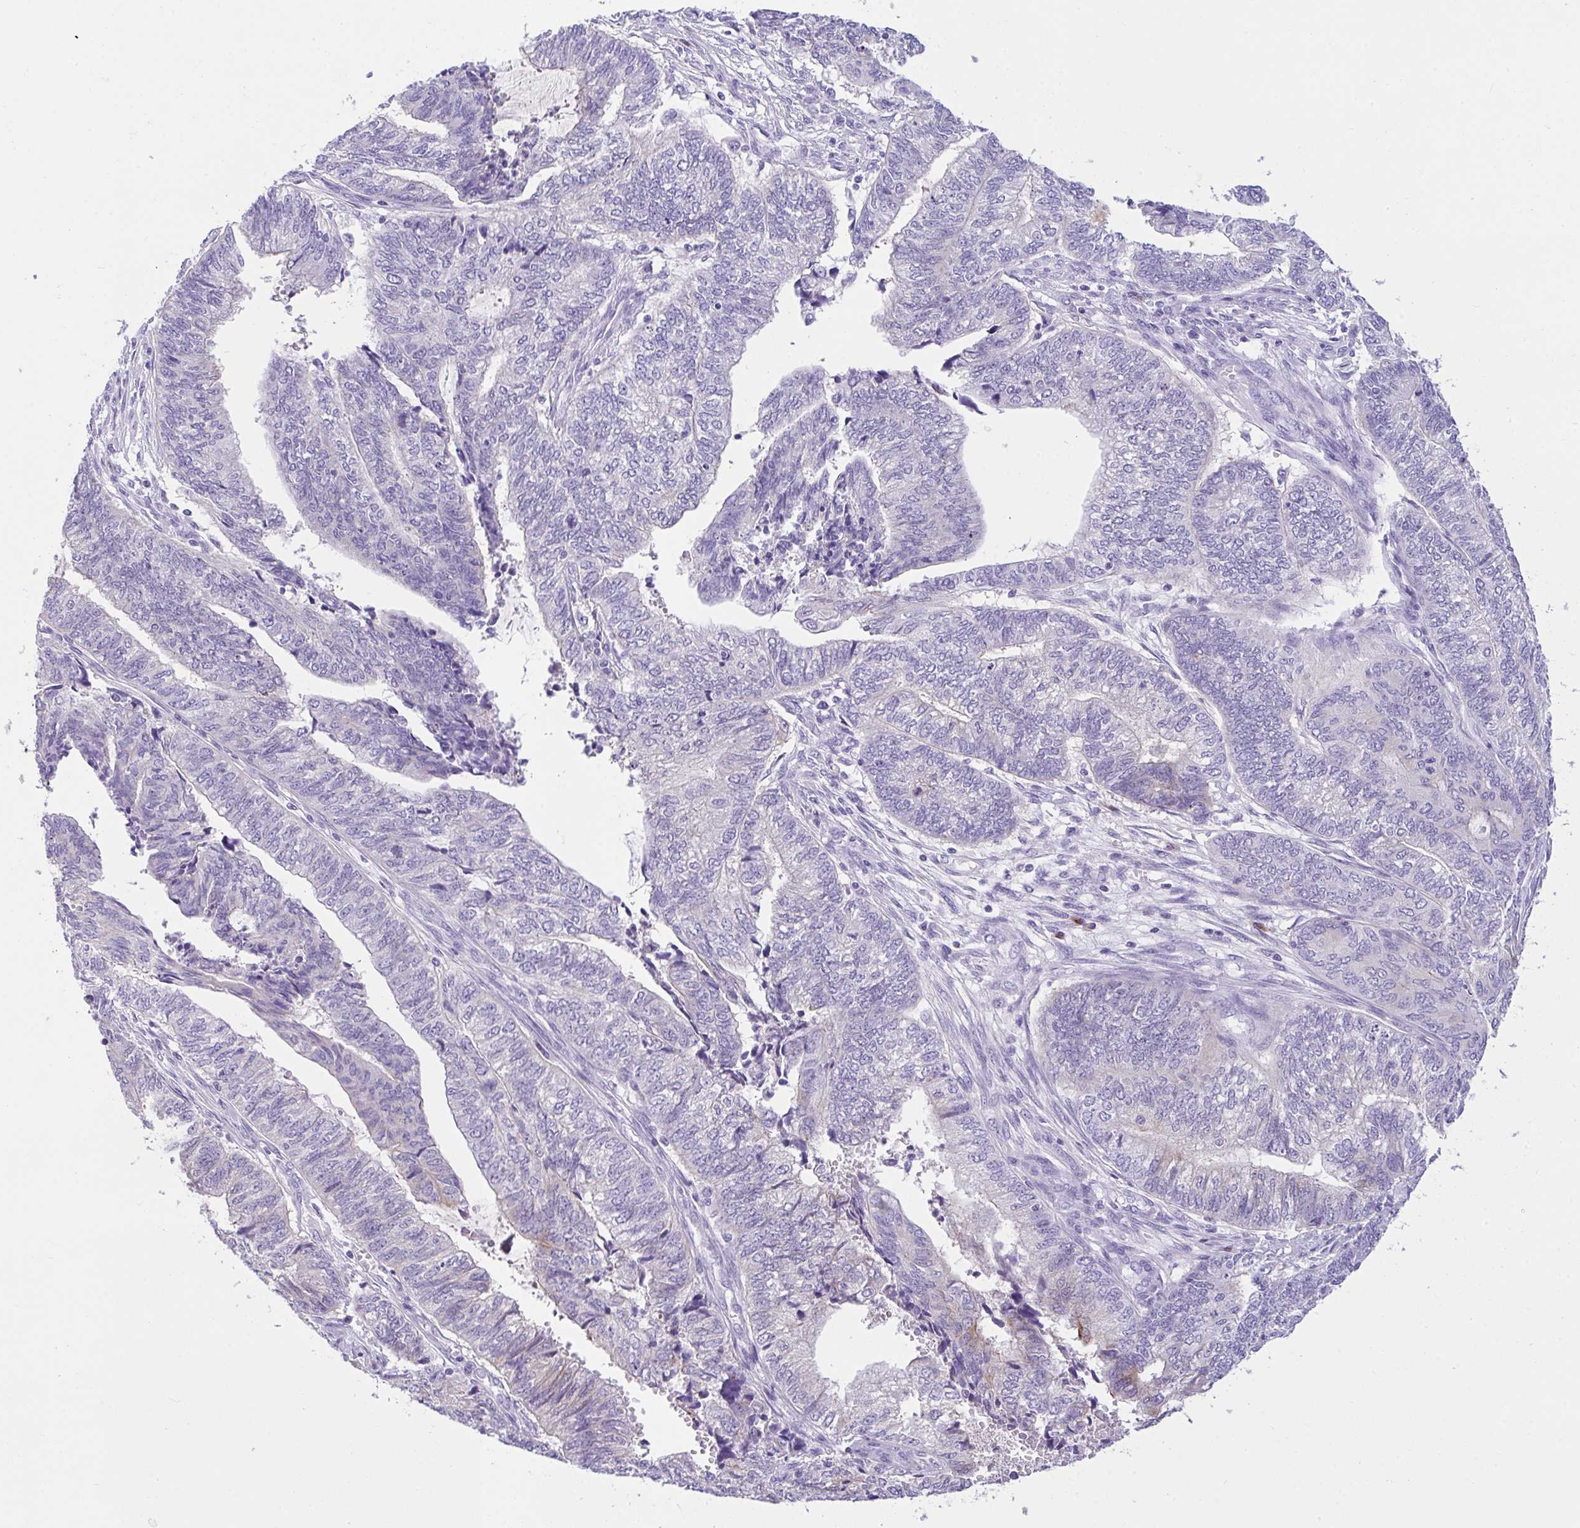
{"staining": {"intensity": "weak", "quantity": "<25%", "location": "cytoplasmic/membranous"}, "tissue": "endometrial cancer", "cell_type": "Tumor cells", "image_type": "cancer", "snomed": [{"axis": "morphology", "description": "Adenocarcinoma, NOS"}, {"axis": "topography", "description": "Uterus"}, {"axis": "topography", "description": "Endometrium"}], "caption": "Immunohistochemistry (IHC) of human endometrial adenocarcinoma exhibits no staining in tumor cells.", "gene": "FBXL20", "patient": {"sex": "female", "age": 70}}